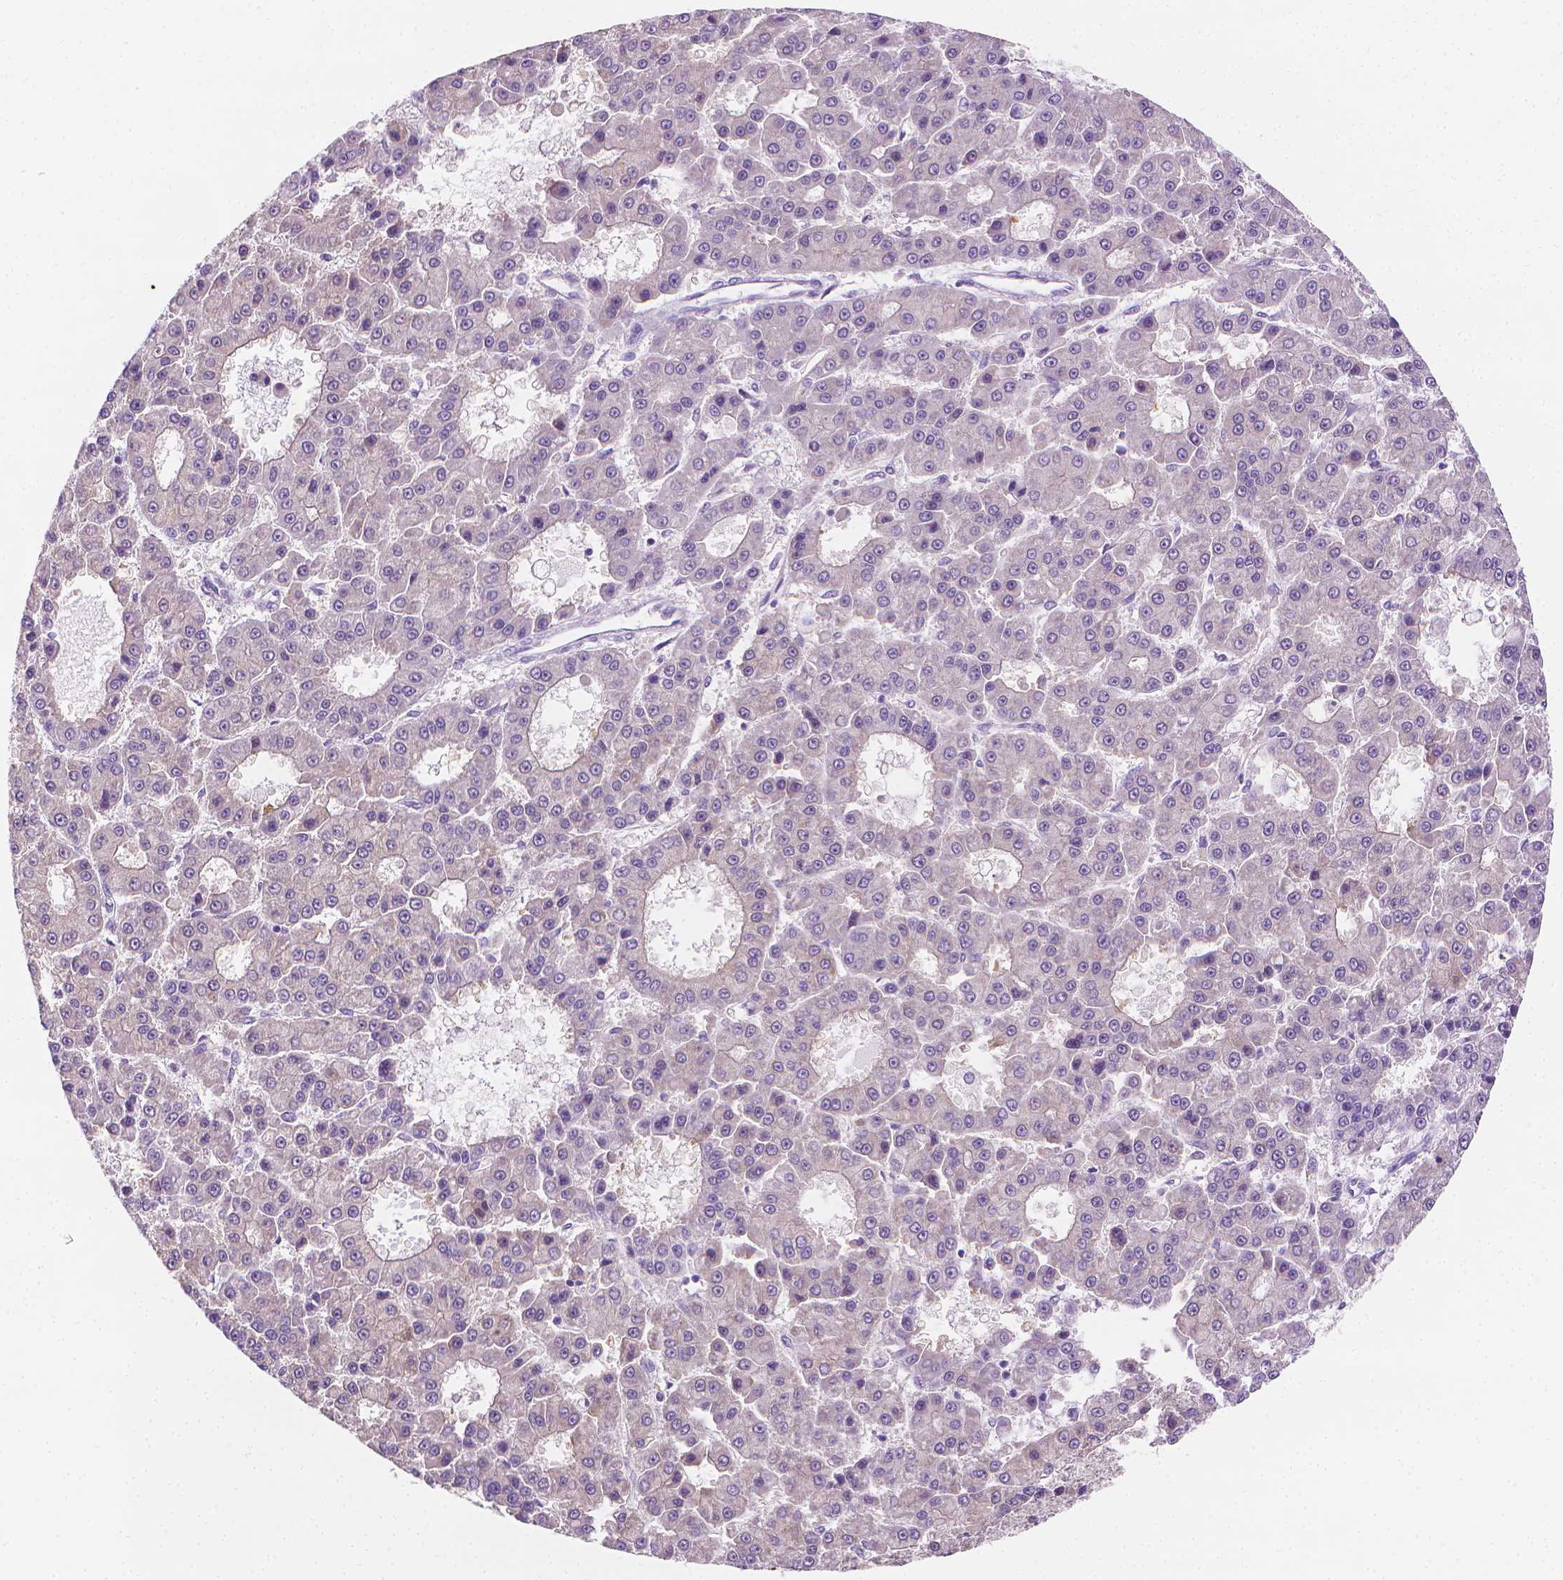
{"staining": {"intensity": "negative", "quantity": "none", "location": "none"}, "tissue": "liver cancer", "cell_type": "Tumor cells", "image_type": "cancer", "snomed": [{"axis": "morphology", "description": "Carcinoma, Hepatocellular, NOS"}, {"axis": "topography", "description": "Liver"}], "caption": "This is a photomicrograph of immunohistochemistry staining of hepatocellular carcinoma (liver), which shows no positivity in tumor cells.", "gene": "FASN", "patient": {"sex": "male", "age": 70}}